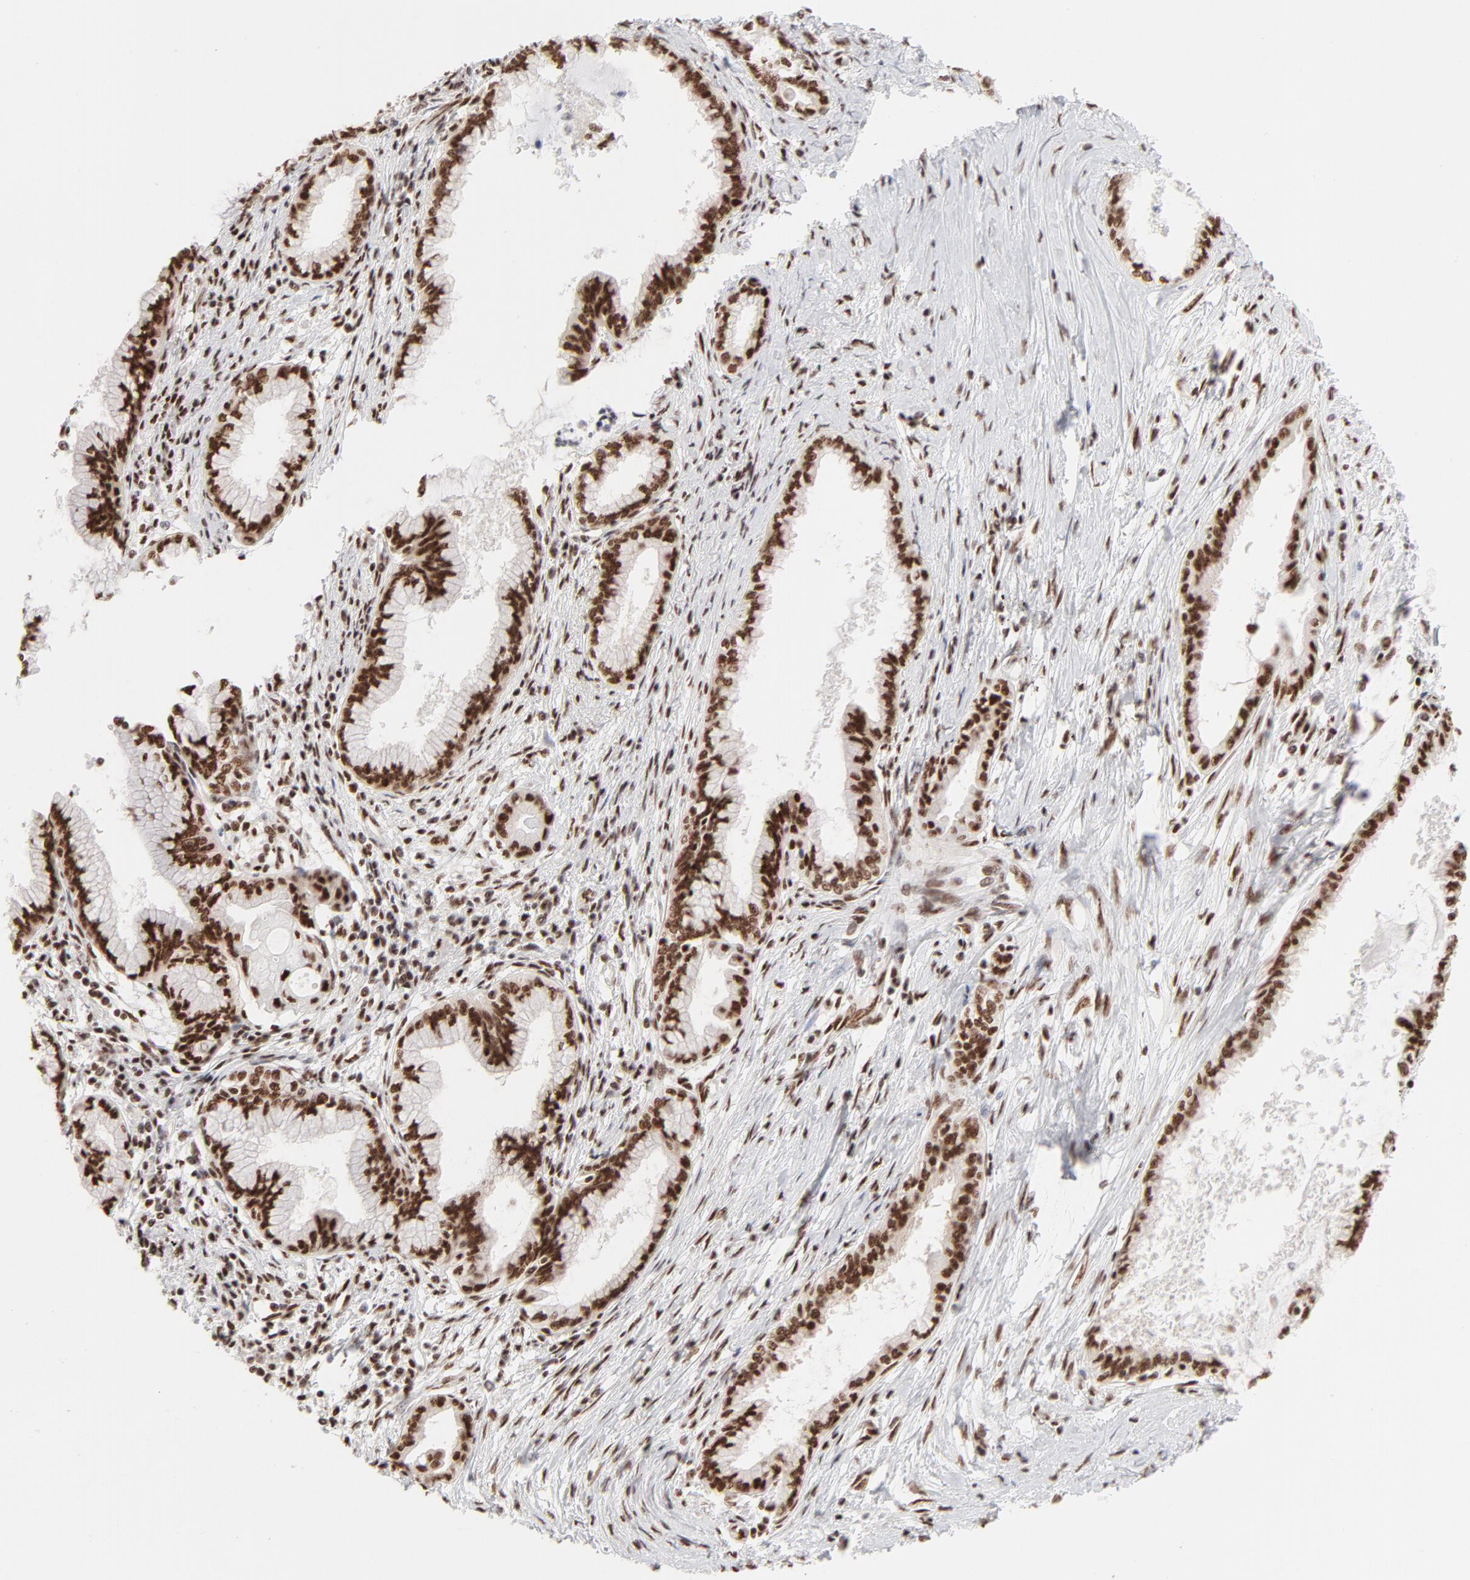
{"staining": {"intensity": "strong", "quantity": ">75%", "location": "nuclear"}, "tissue": "pancreatic cancer", "cell_type": "Tumor cells", "image_type": "cancer", "snomed": [{"axis": "morphology", "description": "Adenocarcinoma, NOS"}, {"axis": "topography", "description": "Pancreas"}], "caption": "Human pancreatic cancer stained with a brown dye demonstrates strong nuclear positive expression in approximately >75% of tumor cells.", "gene": "TARDBP", "patient": {"sex": "female", "age": 64}}